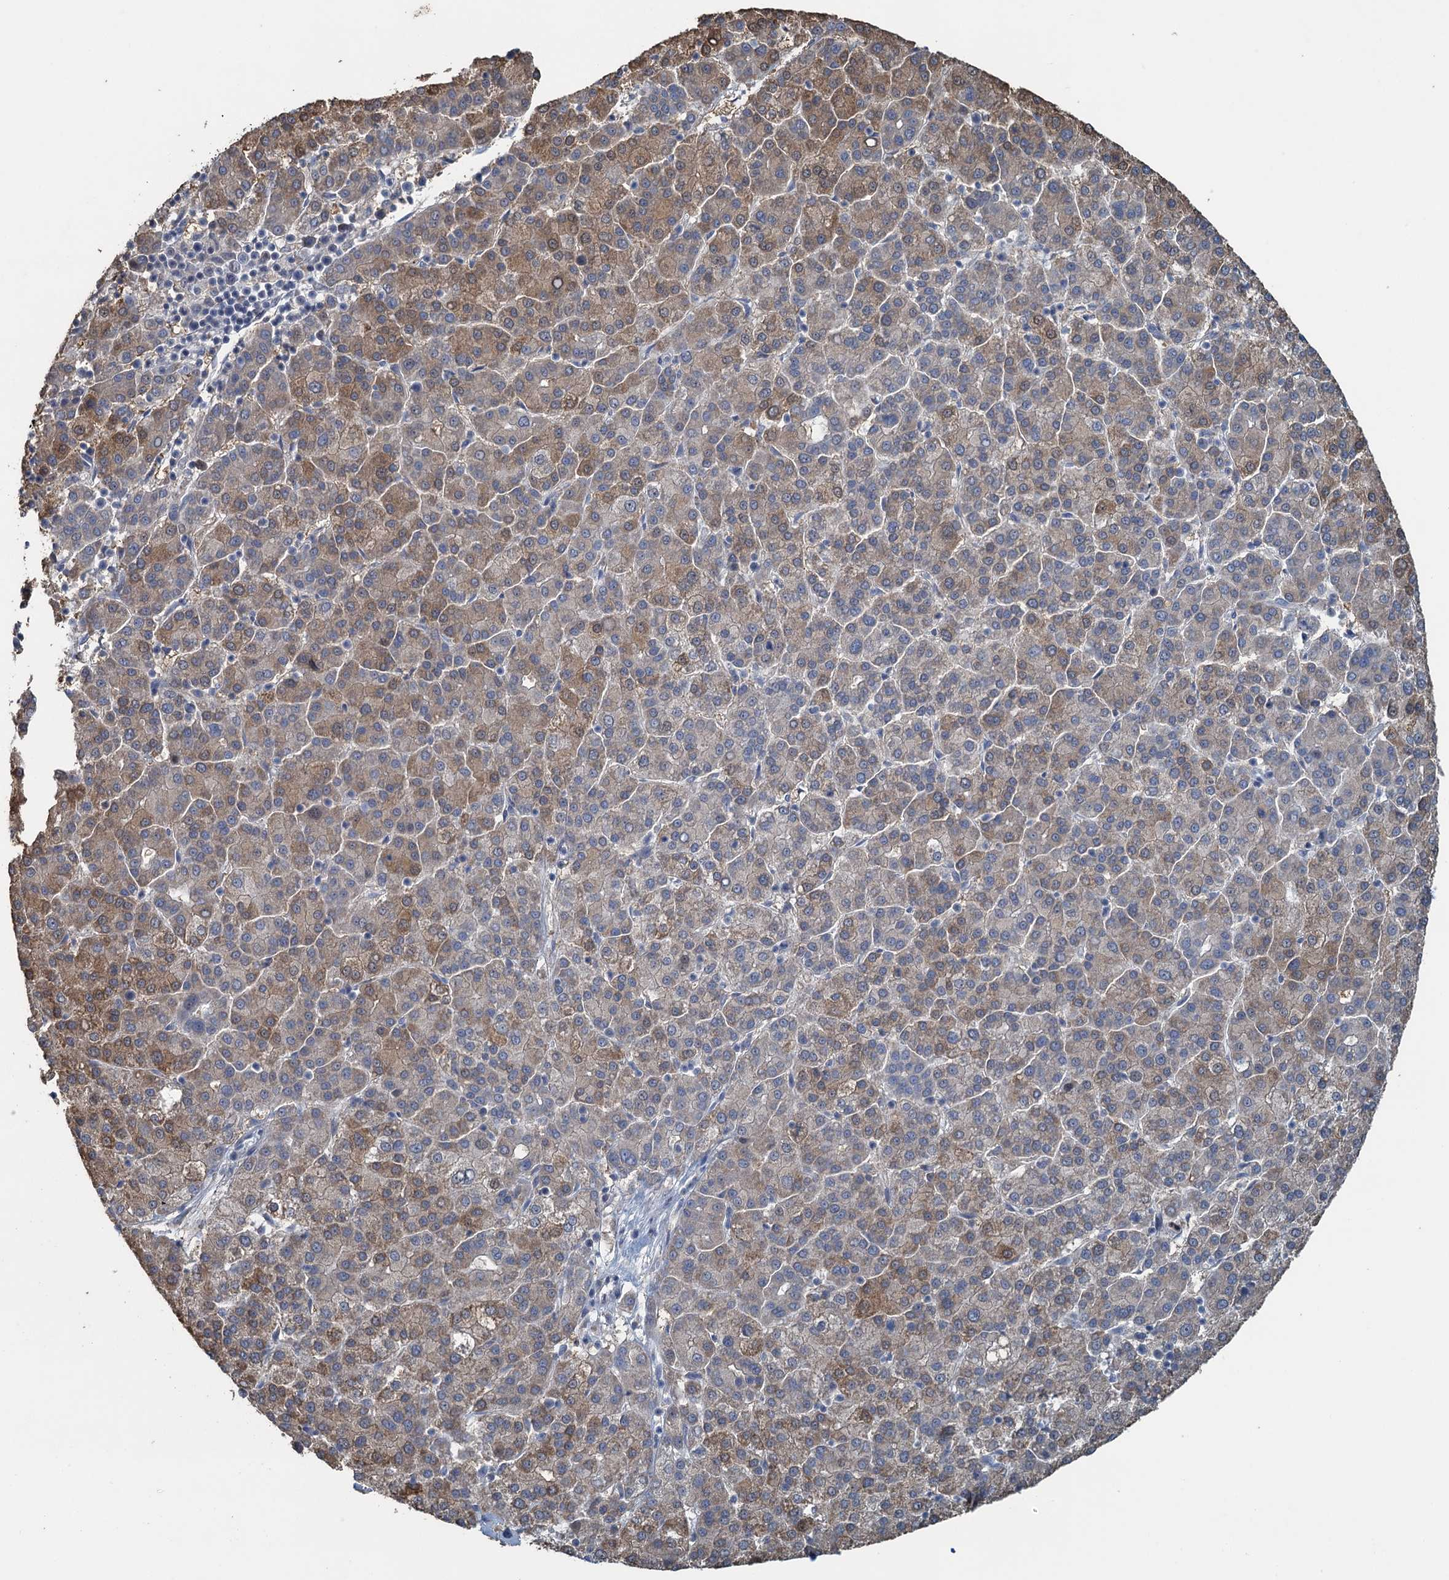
{"staining": {"intensity": "moderate", "quantity": "25%-75%", "location": "cytoplasmic/membranous"}, "tissue": "liver cancer", "cell_type": "Tumor cells", "image_type": "cancer", "snomed": [{"axis": "morphology", "description": "Carcinoma, Hepatocellular, NOS"}, {"axis": "topography", "description": "Liver"}], "caption": "The histopathology image reveals immunohistochemical staining of liver hepatocellular carcinoma. There is moderate cytoplasmic/membranous staining is appreciated in approximately 25%-75% of tumor cells. The protein is stained brown, and the nuclei are stained in blue (DAB IHC with brightfield microscopy, high magnification).", "gene": "TEX35", "patient": {"sex": "female", "age": 58}}